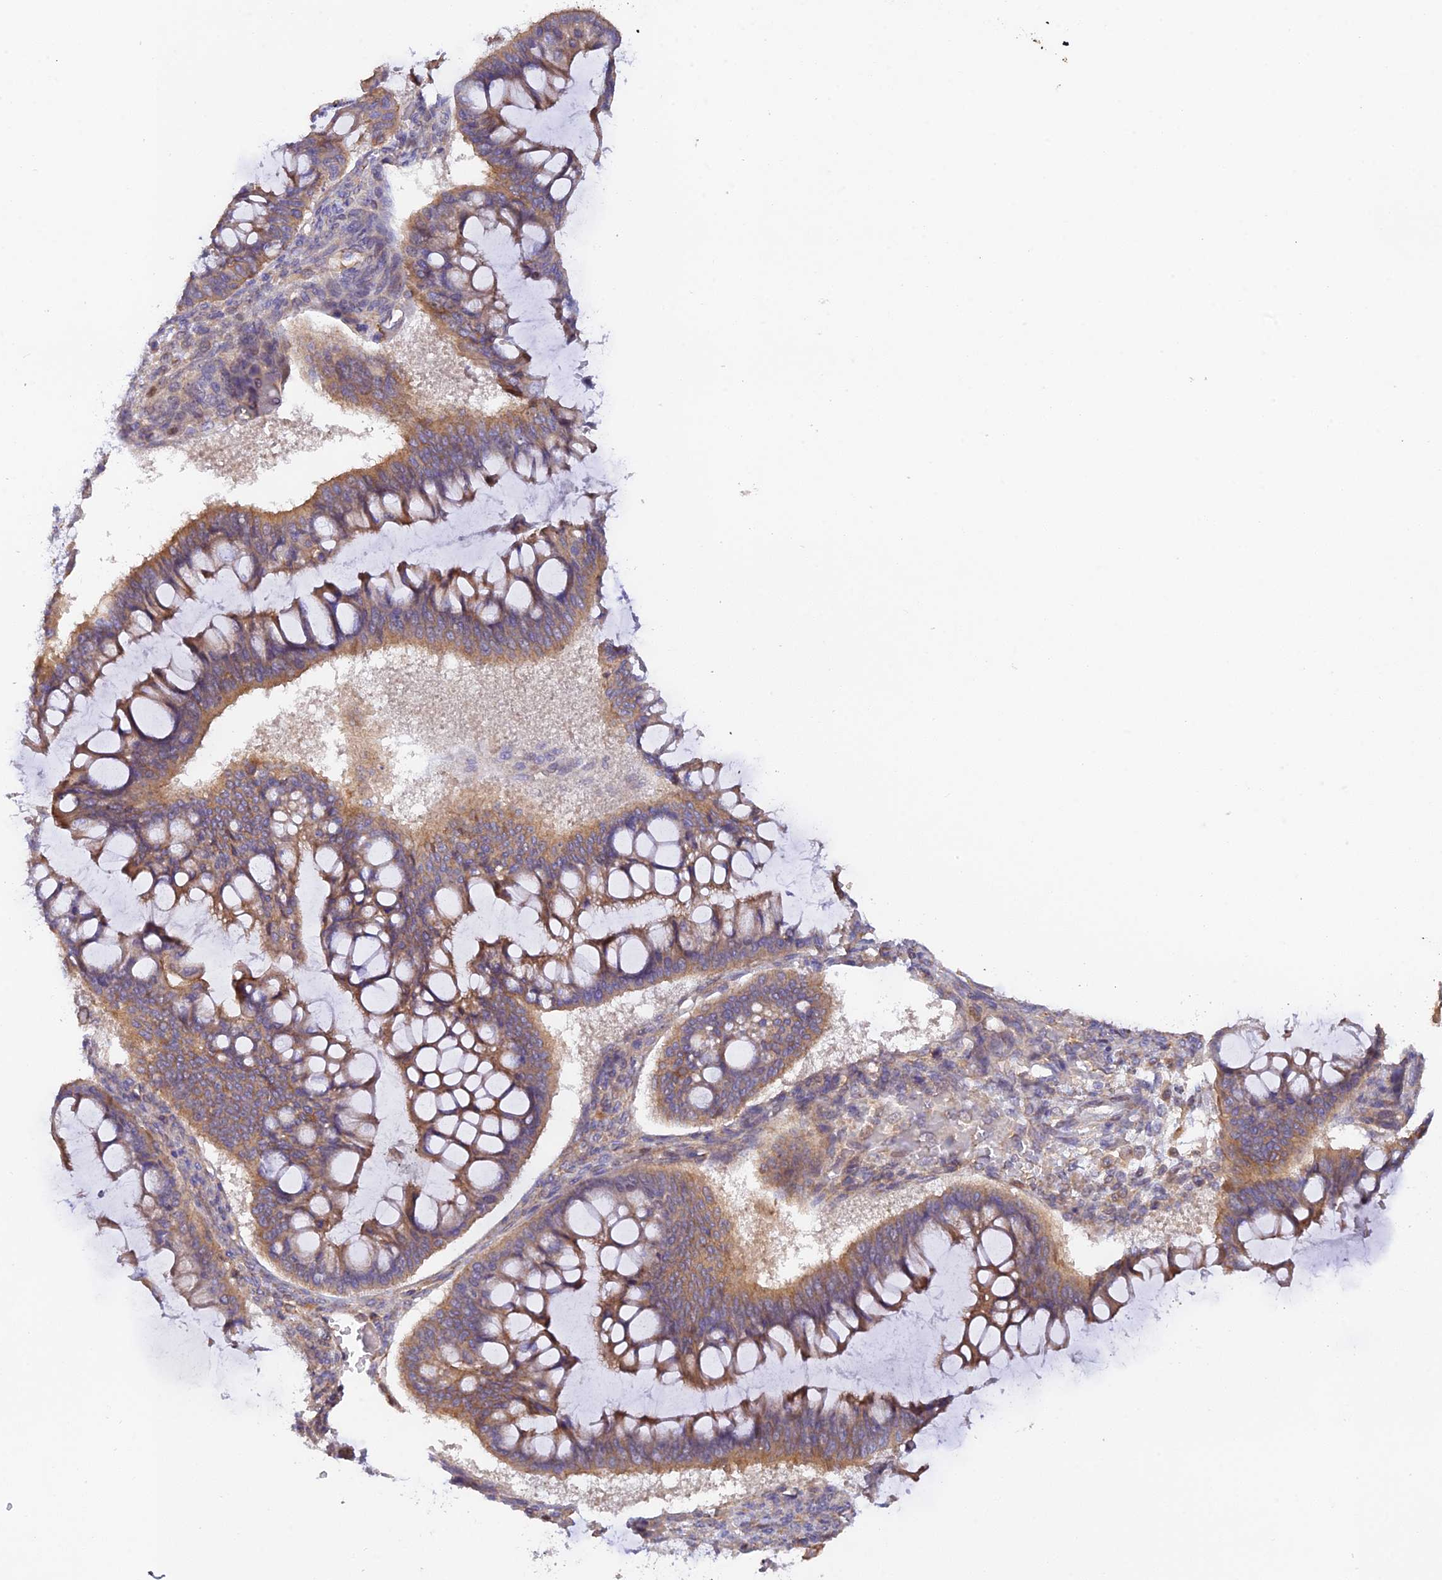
{"staining": {"intensity": "moderate", "quantity": ">75%", "location": "cytoplasmic/membranous"}, "tissue": "ovarian cancer", "cell_type": "Tumor cells", "image_type": "cancer", "snomed": [{"axis": "morphology", "description": "Cystadenocarcinoma, mucinous, NOS"}, {"axis": "topography", "description": "Ovary"}], "caption": "Mucinous cystadenocarcinoma (ovarian) stained with a brown dye shows moderate cytoplasmic/membranous positive positivity in about >75% of tumor cells.", "gene": "MYO9A", "patient": {"sex": "female", "age": 73}}